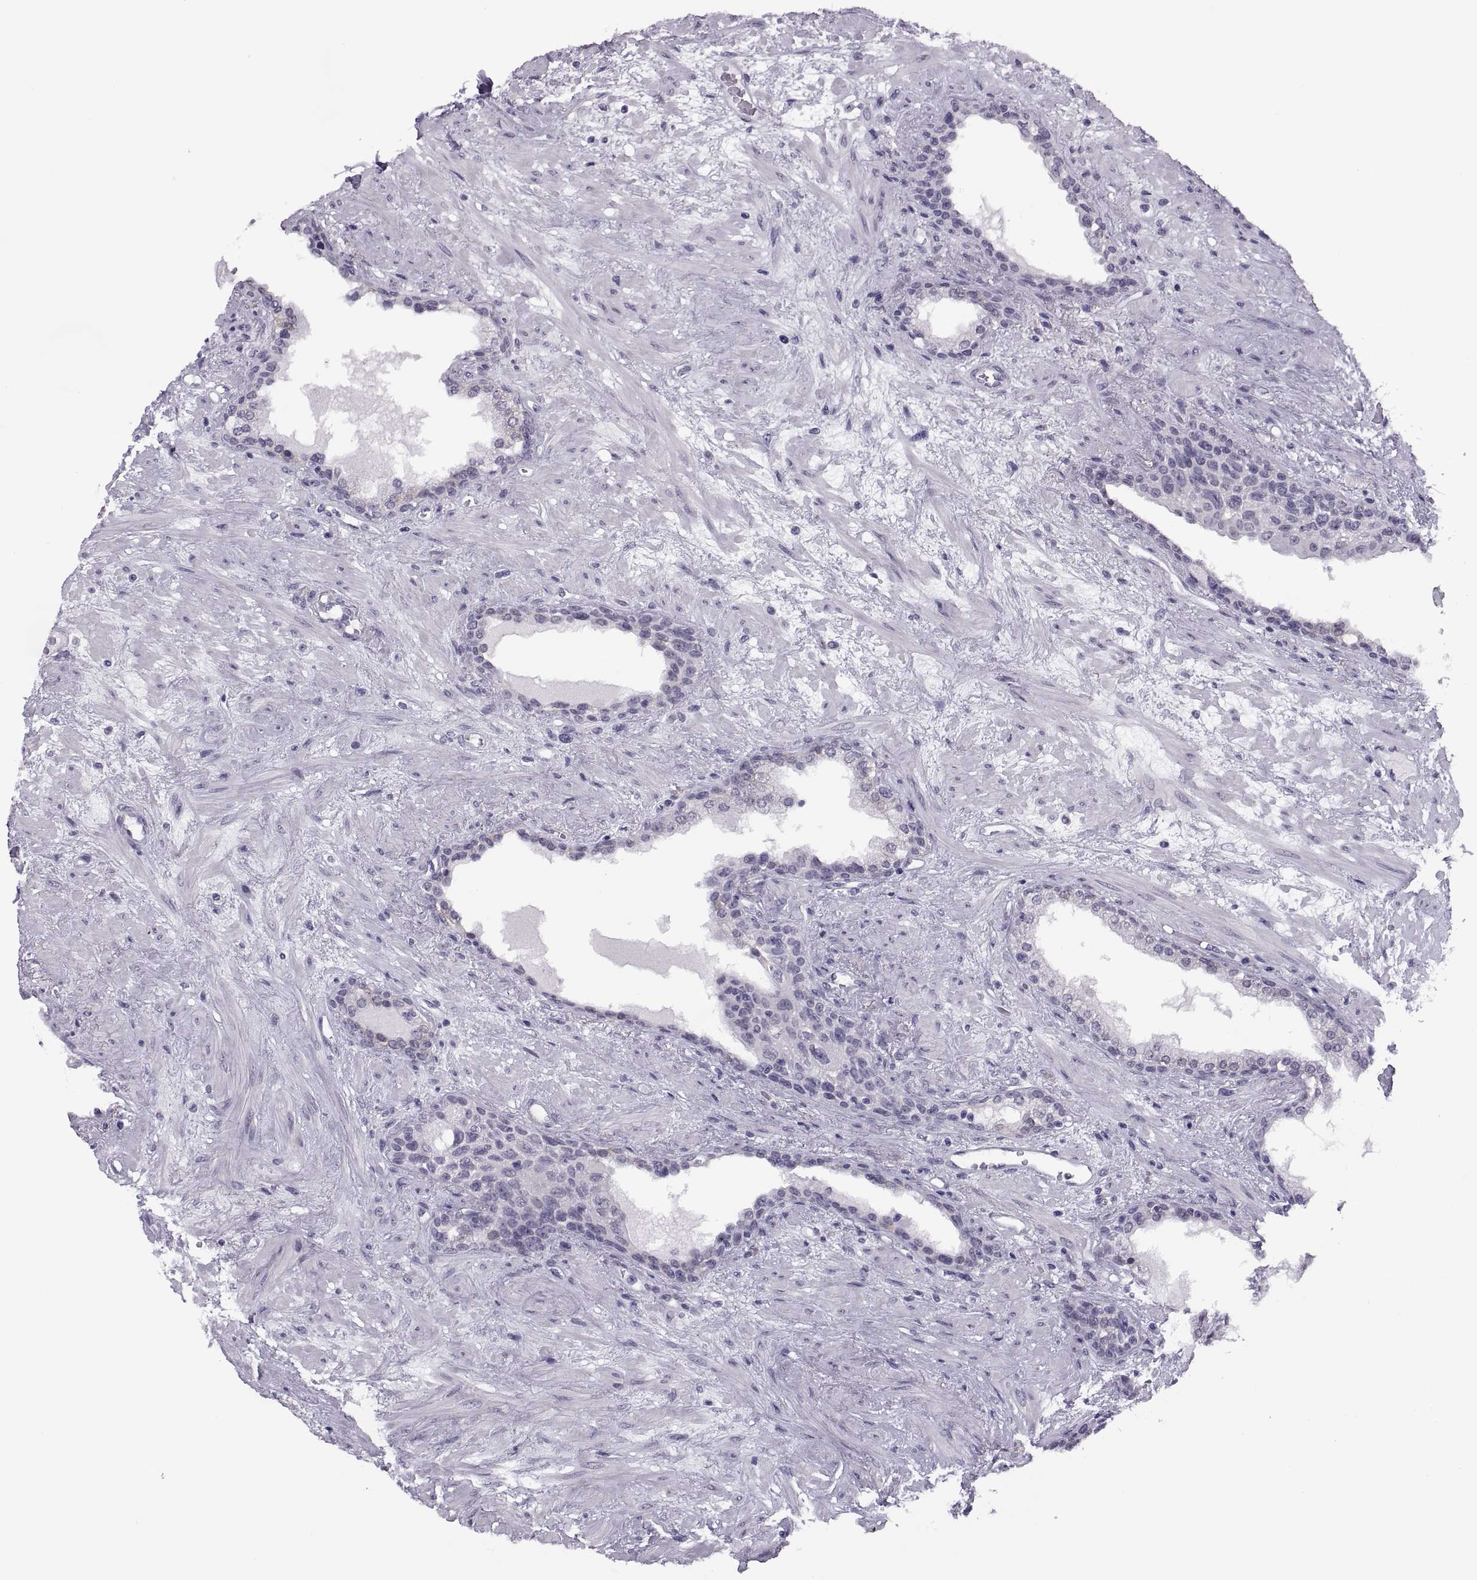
{"staining": {"intensity": "negative", "quantity": "none", "location": "none"}, "tissue": "prostate", "cell_type": "Glandular cells", "image_type": "normal", "snomed": [{"axis": "morphology", "description": "Normal tissue, NOS"}, {"axis": "topography", "description": "Prostate"}], "caption": "Immunohistochemical staining of unremarkable prostate shows no significant expression in glandular cells. The staining was performed using DAB to visualize the protein expression in brown, while the nuclei were stained in blue with hematoxylin (Magnification: 20x).", "gene": "TBC1D3B", "patient": {"sex": "male", "age": 63}}